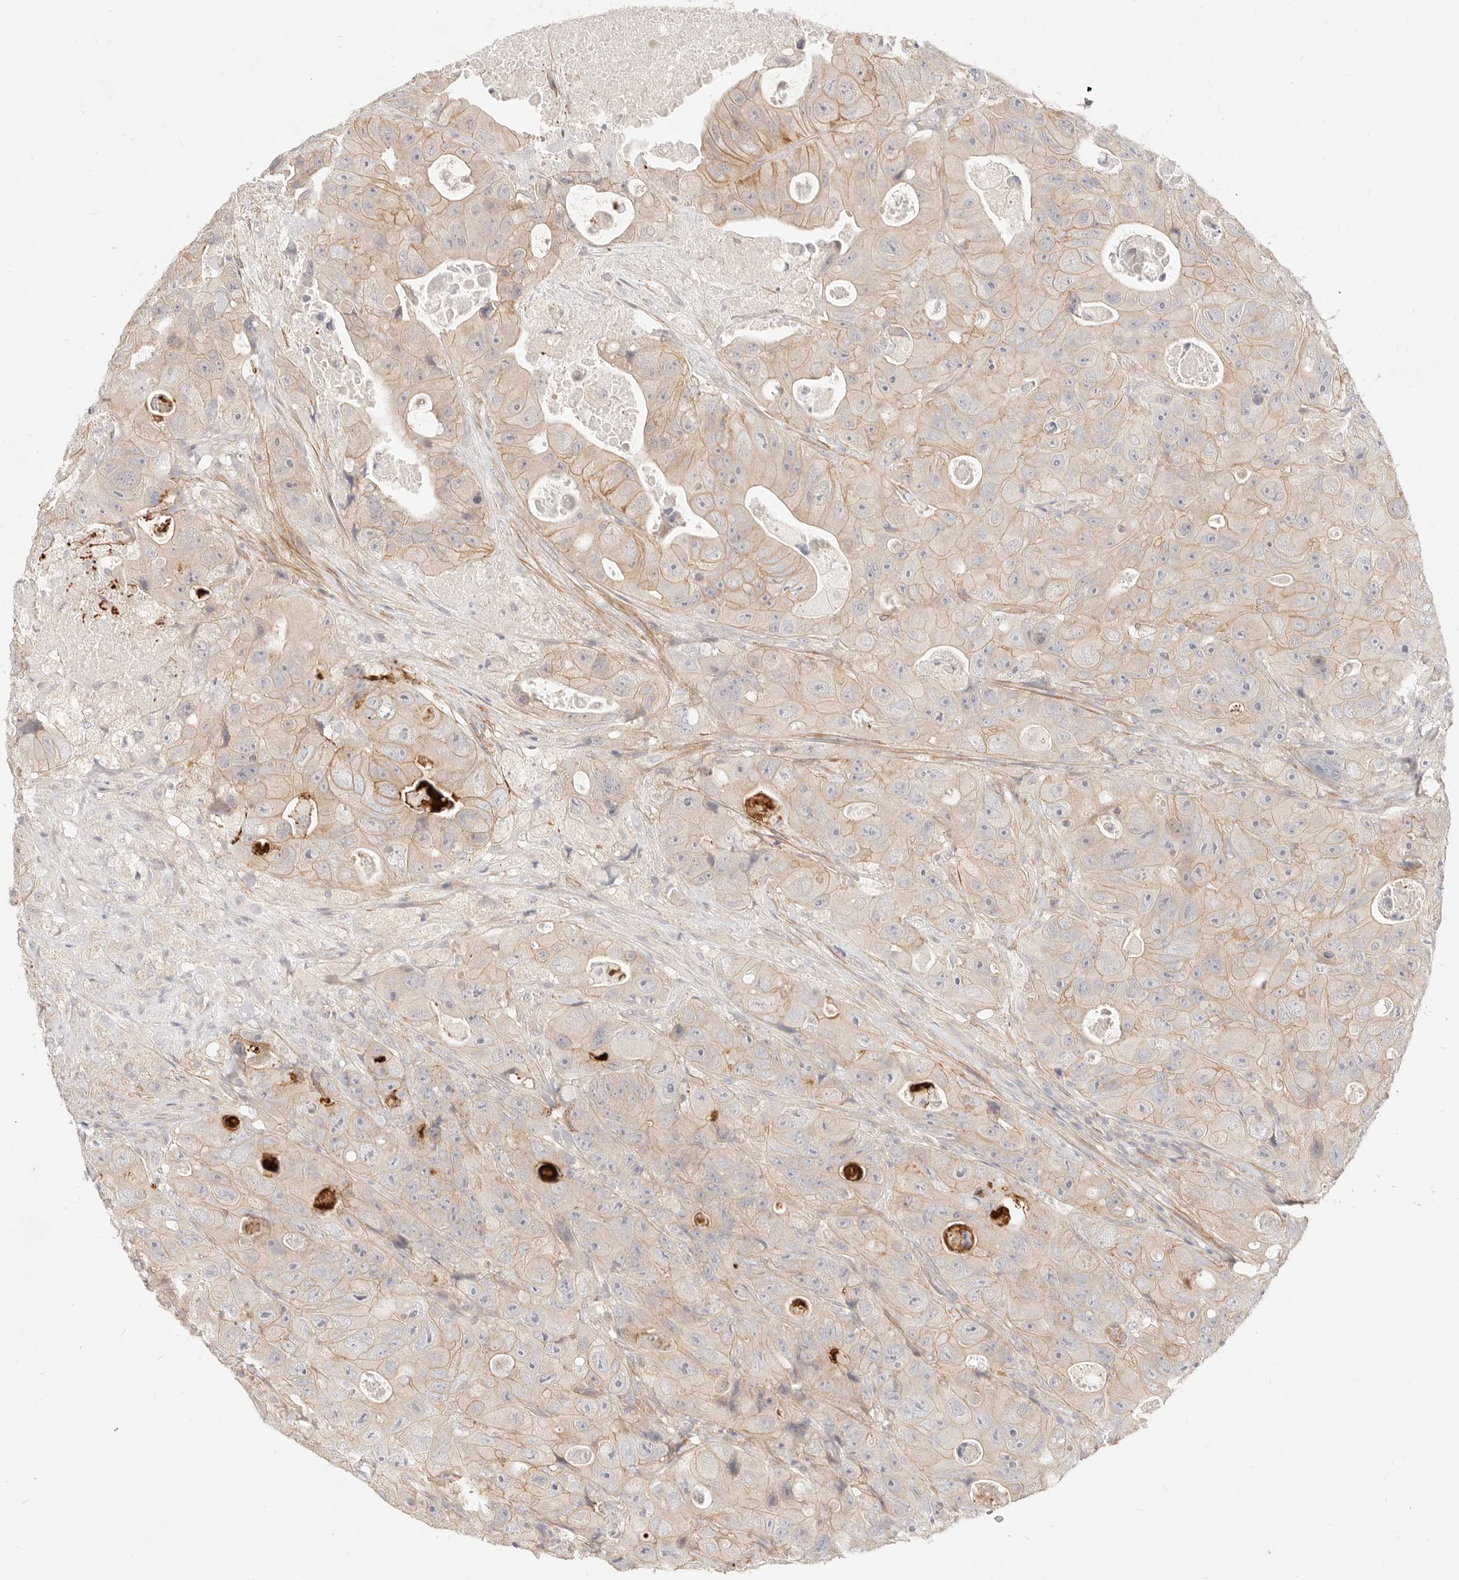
{"staining": {"intensity": "weak", "quantity": ">75%", "location": "cytoplasmic/membranous"}, "tissue": "colorectal cancer", "cell_type": "Tumor cells", "image_type": "cancer", "snomed": [{"axis": "morphology", "description": "Adenocarcinoma, NOS"}, {"axis": "topography", "description": "Colon"}], "caption": "A high-resolution histopathology image shows IHC staining of colorectal cancer, which reveals weak cytoplasmic/membranous staining in approximately >75% of tumor cells.", "gene": "UBXN10", "patient": {"sex": "female", "age": 46}}